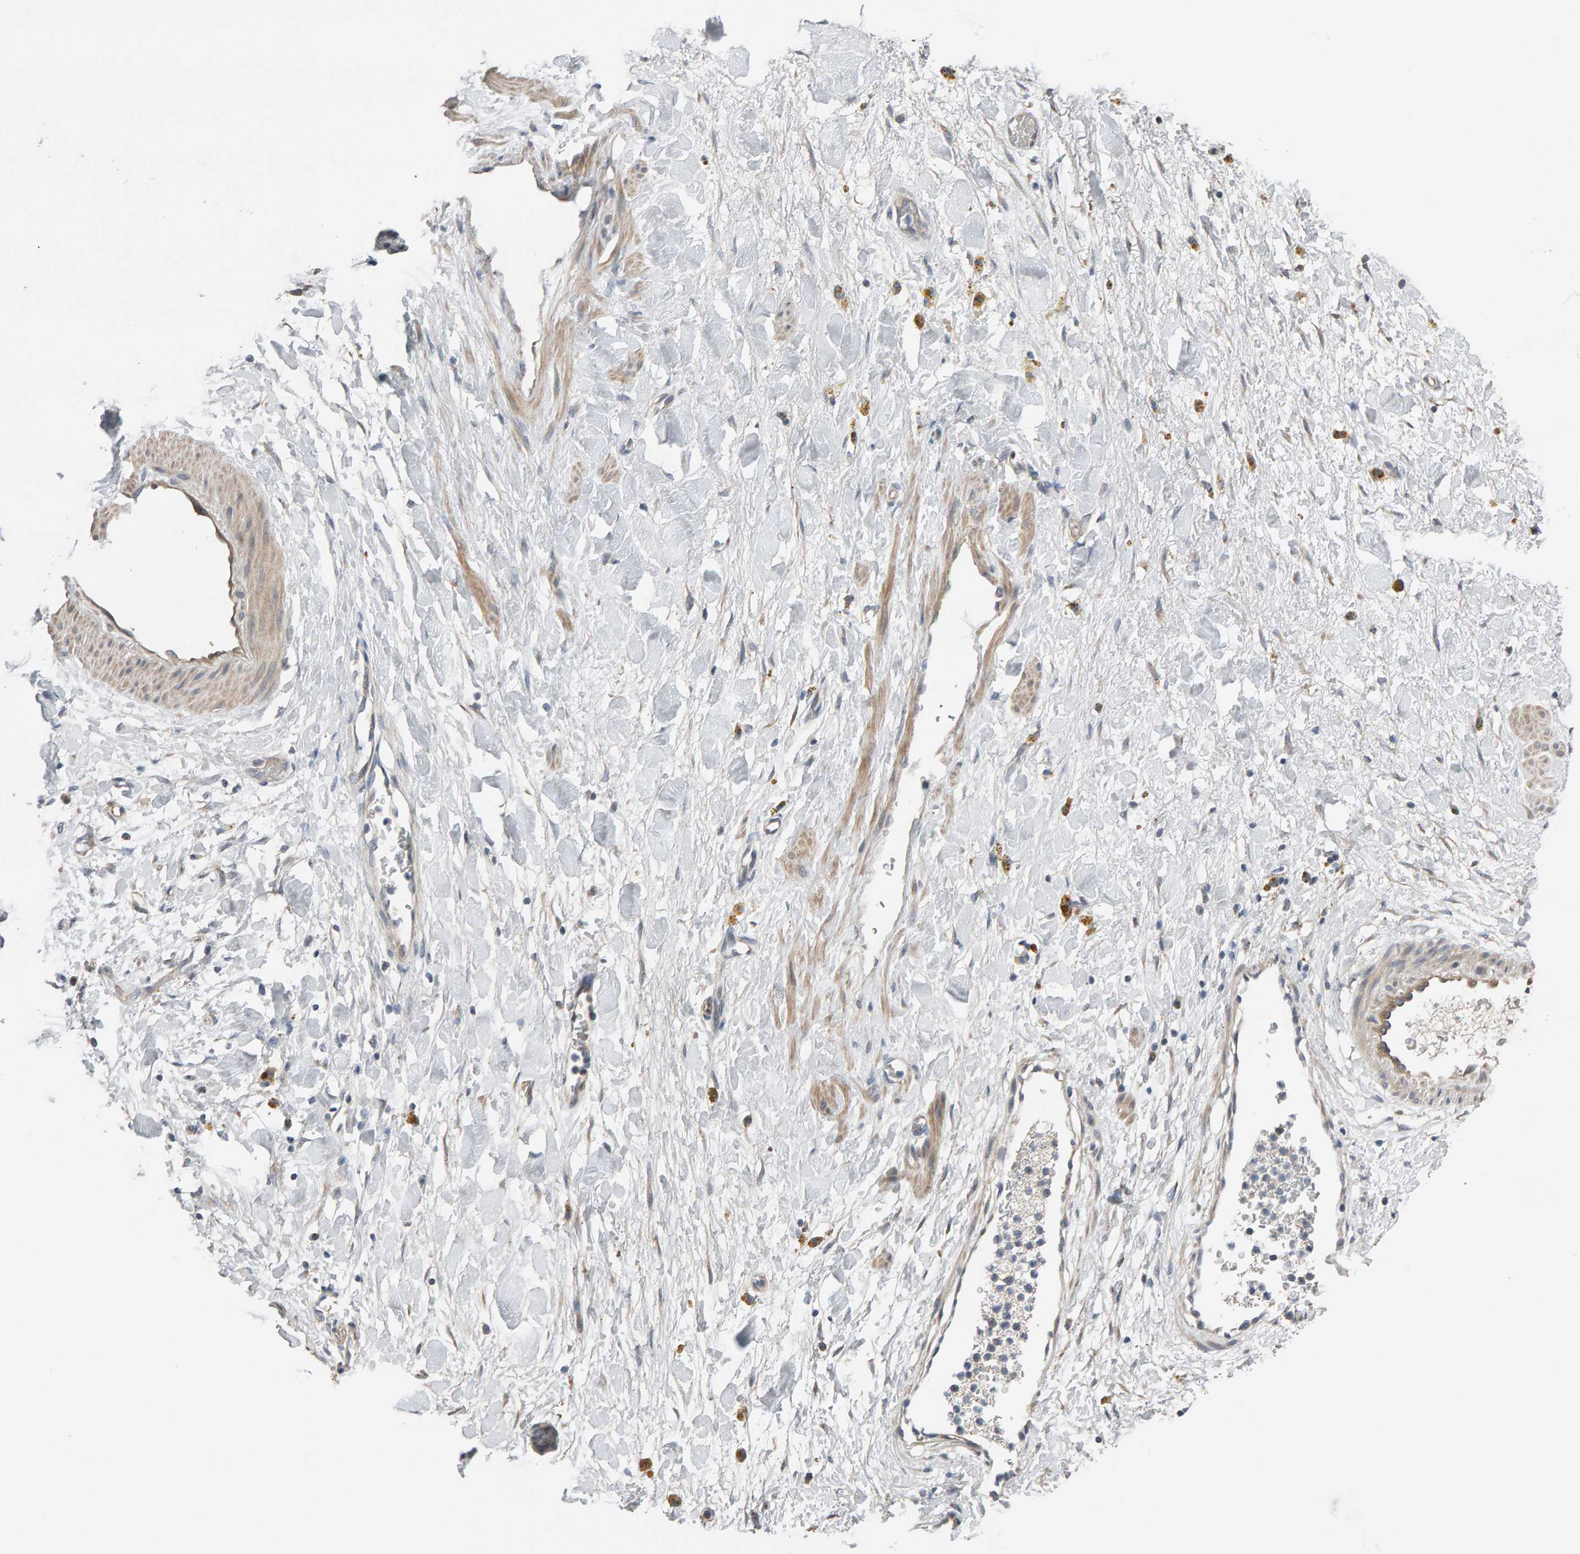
{"staining": {"intensity": "weak", "quantity": "25%-75%", "location": "cytoplasmic/membranous"}, "tissue": "adipose tissue", "cell_type": "Adipocytes", "image_type": "normal", "snomed": [{"axis": "morphology", "description": "Normal tissue, NOS"}, {"axis": "topography", "description": "Kidney"}, {"axis": "topography", "description": "Peripheral nerve tissue"}], "caption": "A histopathology image of adipose tissue stained for a protein reveals weak cytoplasmic/membranous brown staining in adipocytes. (brown staining indicates protein expression, while blue staining denotes nuclei).", "gene": "IPPK", "patient": {"sex": "male", "age": 7}}